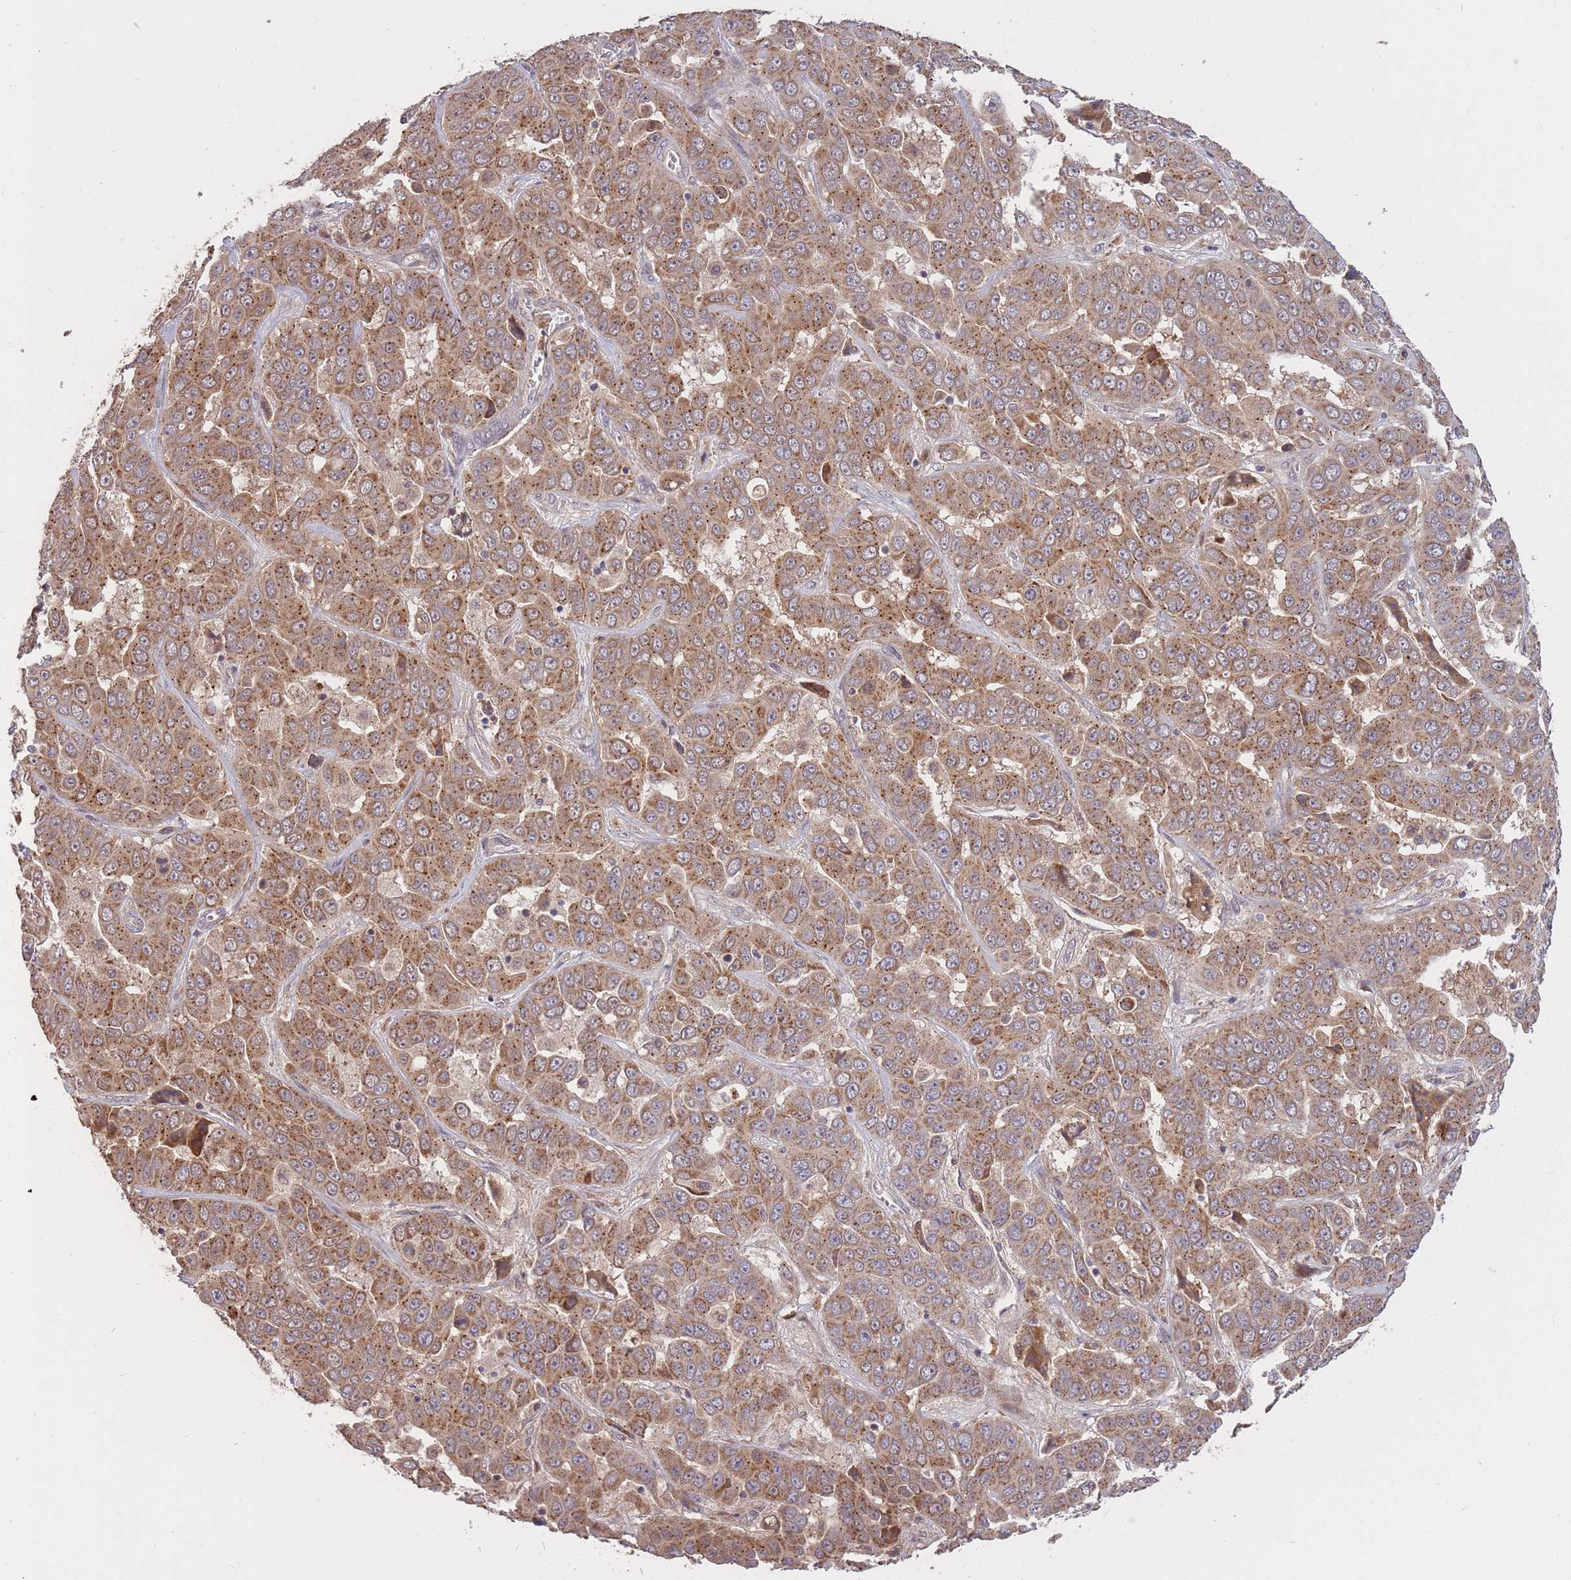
{"staining": {"intensity": "moderate", "quantity": ">75%", "location": "cytoplasmic/membranous"}, "tissue": "liver cancer", "cell_type": "Tumor cells", "image_type": "cancer", "snomed": [{"axis": "morphology", "description": "Cholangiocarcinoma"}, {"axis": "topography", "description": "Liver"}], "caption": "This photomicrograph reveals liver cholangiocarcinoma stained with immunohistochemistry to label a protein in brown. The cytoplasmic/membranous of tumor cells show moderate positivity for the protein. Nuclei are counter-stained blue.", "gene": "IGF2BP2", "patient": {"sex": "female", "age": 52}}